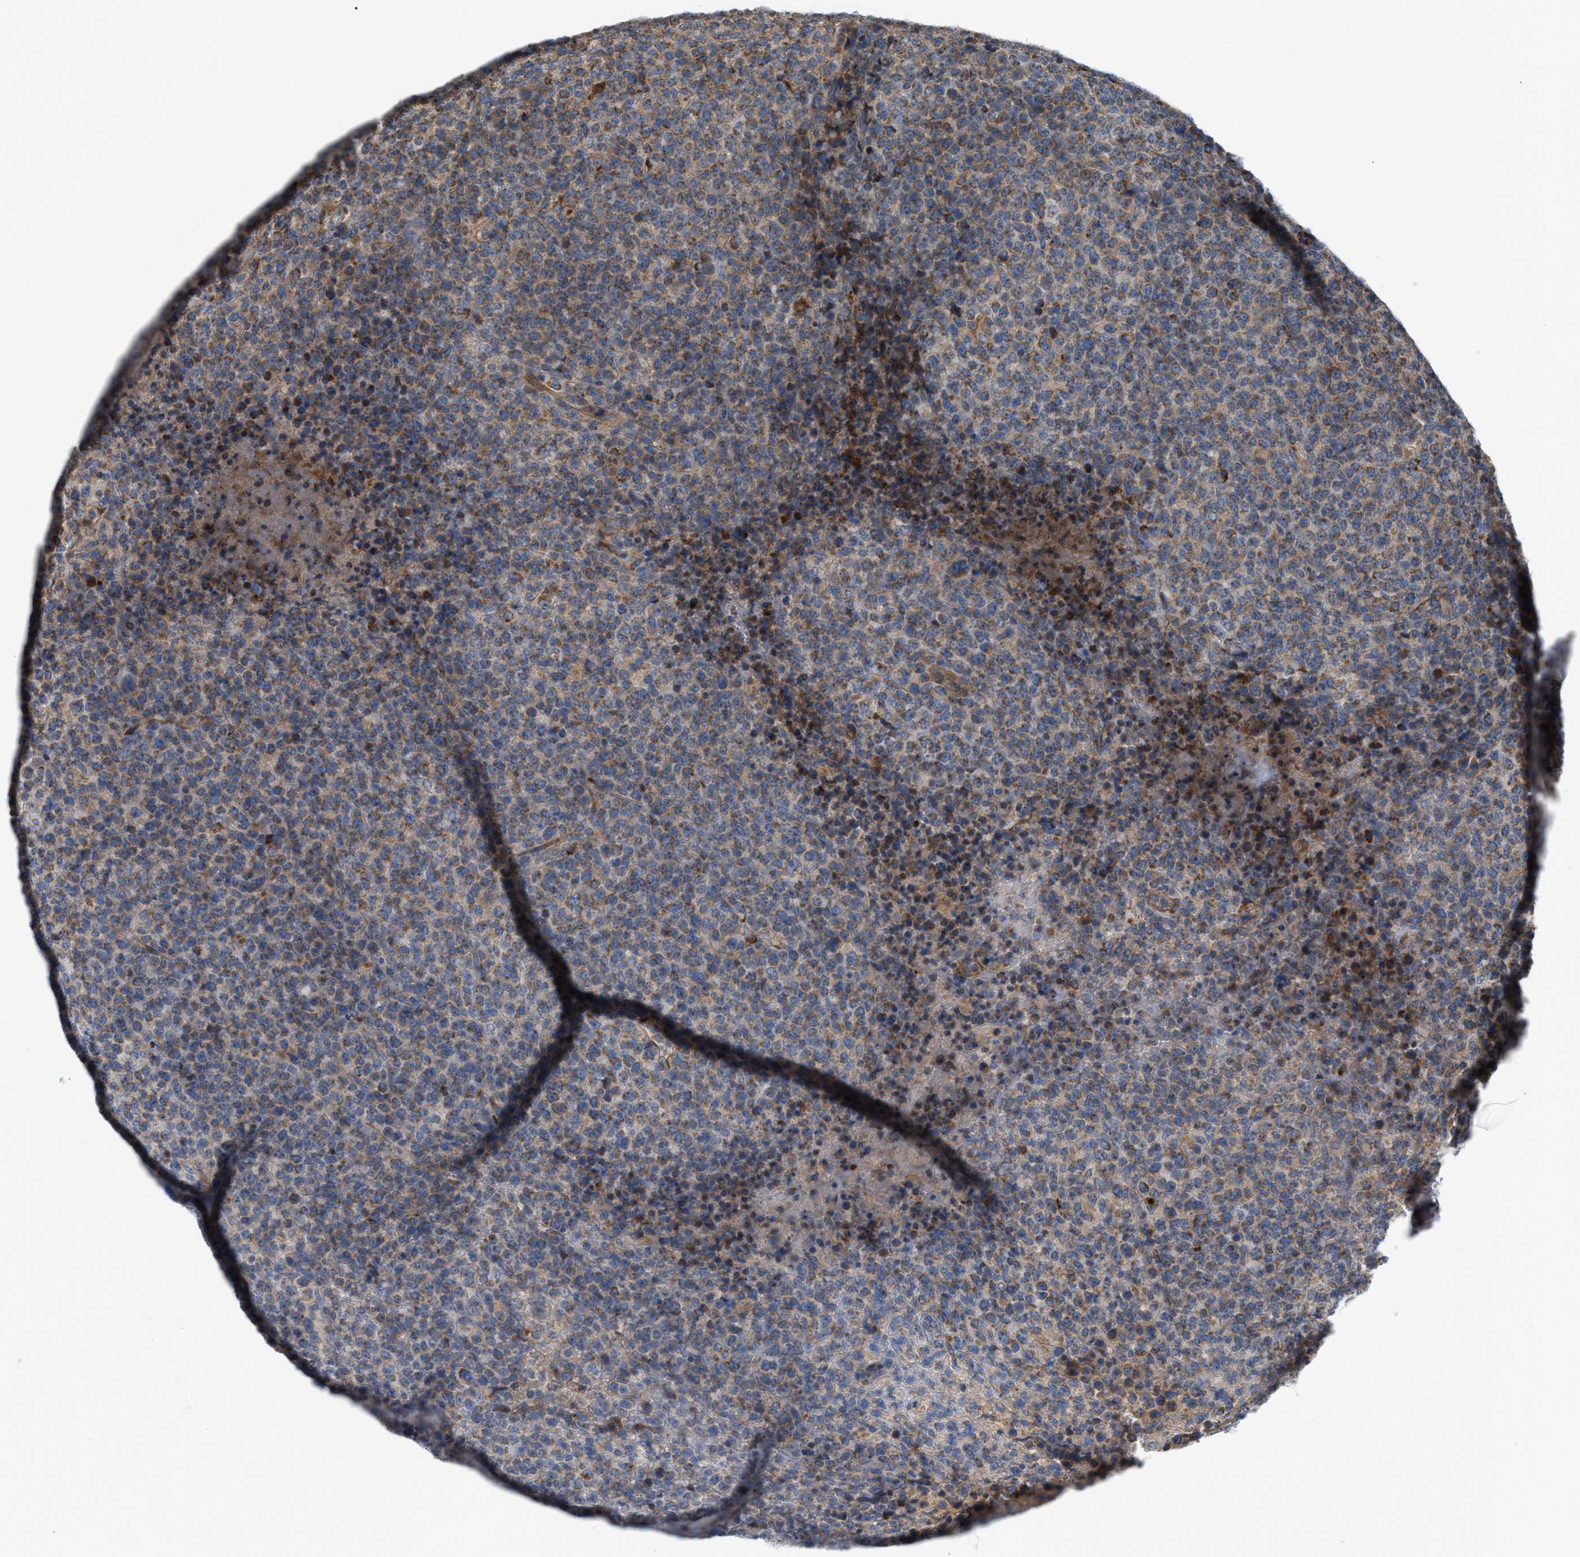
{"staining": {"intensity": "weak", "quantity": "25%-75%", "location": "cytoplasmic/membranous"}, "tissue": "lymphoma", "cell_type": "Tumor cells", "image_type": "cancer", "snomed": [{"axis": "morphology", "description": "Malignant lymphoma, non-Hodgkin's type, High grade"}, {"axis": "topography", "description": "Lymph node"}], "caption": "Immunohistochemistry histopathology image of high-grade malignant lymphoma, non-Hodgkin's type stained for a protein (brown), which exhibits low levels of weak cytoplasmic/membranous expression in approximately 25%-75% of tumor cells.", "gene": "OXSM", "patient": {"sex": "male", "age": 13}}